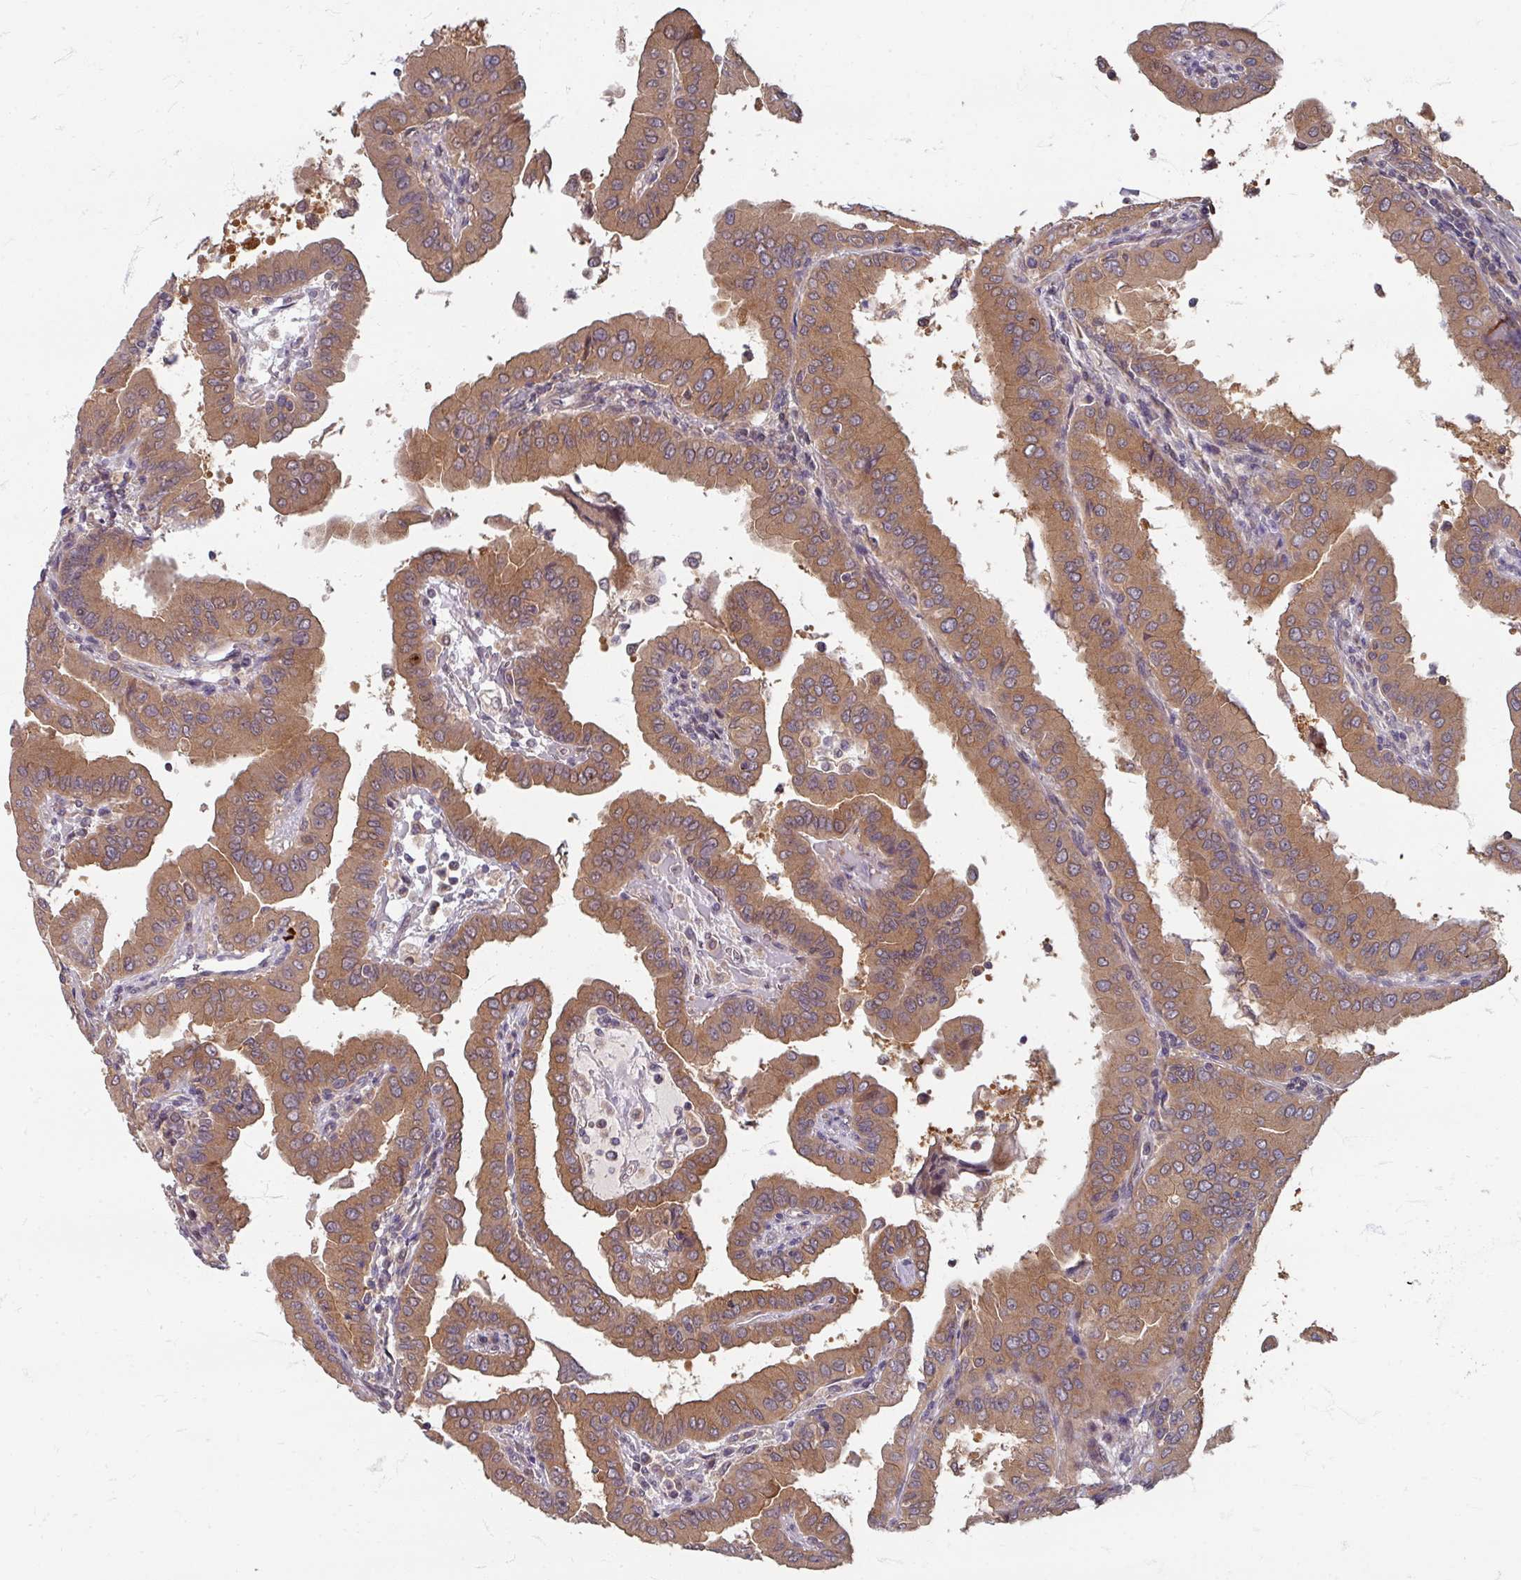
{"staining": {"intensity": "moderate", "quantity": ">75%", "location": "cytoplasmic/membranous"}, "tissue": "thyroid cancer", "cell_type": "Tumor cells", "image_type": "cancer", "snomed": [{"axis": "morphology", "description": "Papillary adenocarcinoma, NOS"}, {"axis": "topography", "description": "Thyroid gland"}], "caption": "High-power microscopy captured an immunohistochemistry (IHC) micrograph of thyroid cancer, revealing moderate cytoplasmic/membranous expression in approximately >75% of tumor cells.", "gene": "STAM", "patient": {"sex": "male", "age": 33}}